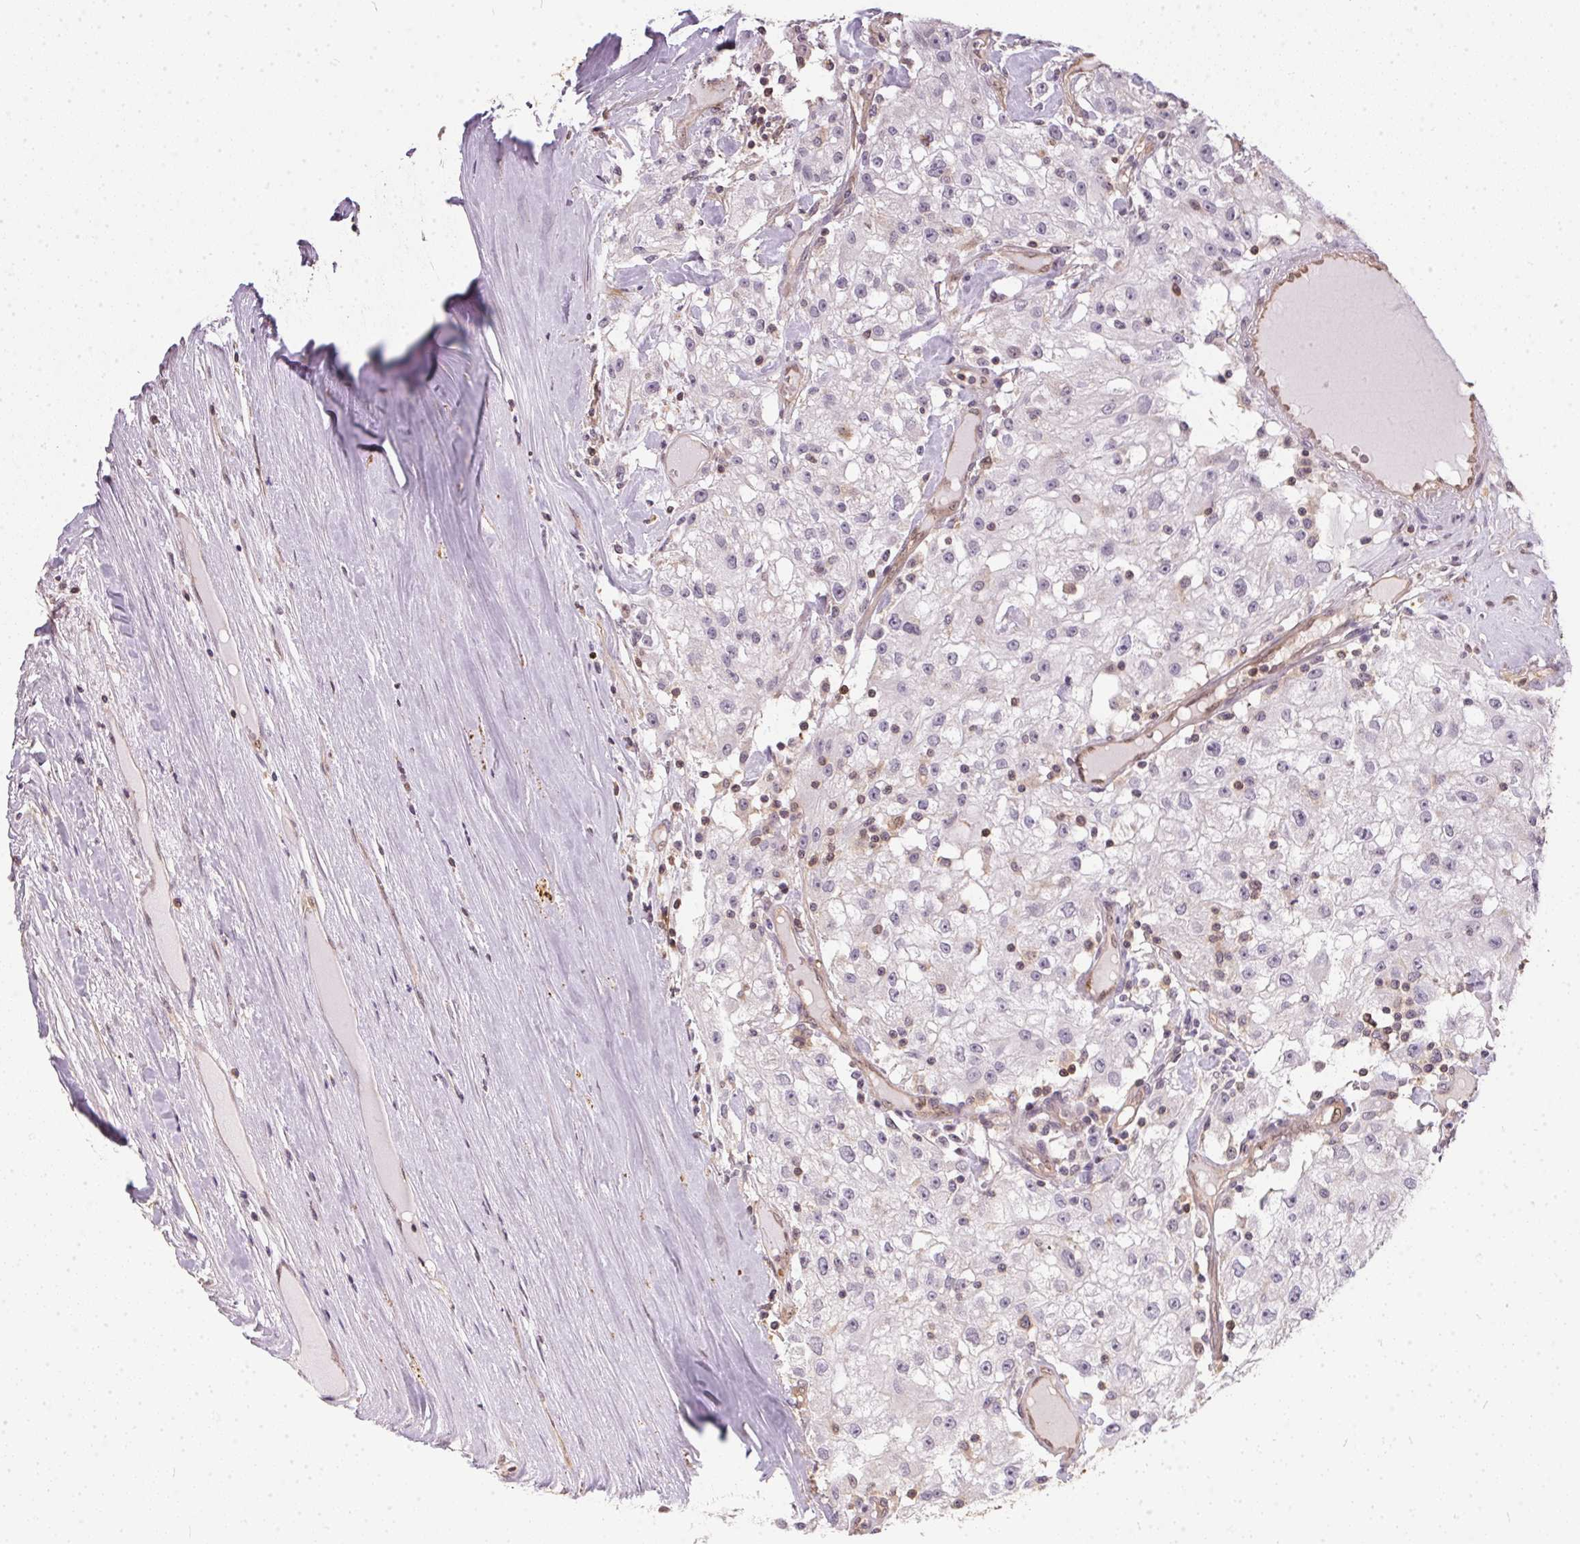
{"staining": {"intensity": "negative", "quantity": "none", "location": "none"}, "tissue": "renal cancer", "cell_type": "Tumor cells", "image_type": "cancer", "snomed": [{"axis": "morphology", "description": "Adenocarcinoma, NOS"}, {"axis": "topography", "description": "Kidney"}], "caption": "This histopathology image is of renal cancer (adenocarcinoma) stained with immunohistochemistry (IHC) to label a protein in brown with the nuclei are counter-stained blue. There is no staining in tumor cells.", "gene": "BLMH", "patient": {"sex": "female", "age": 67}}